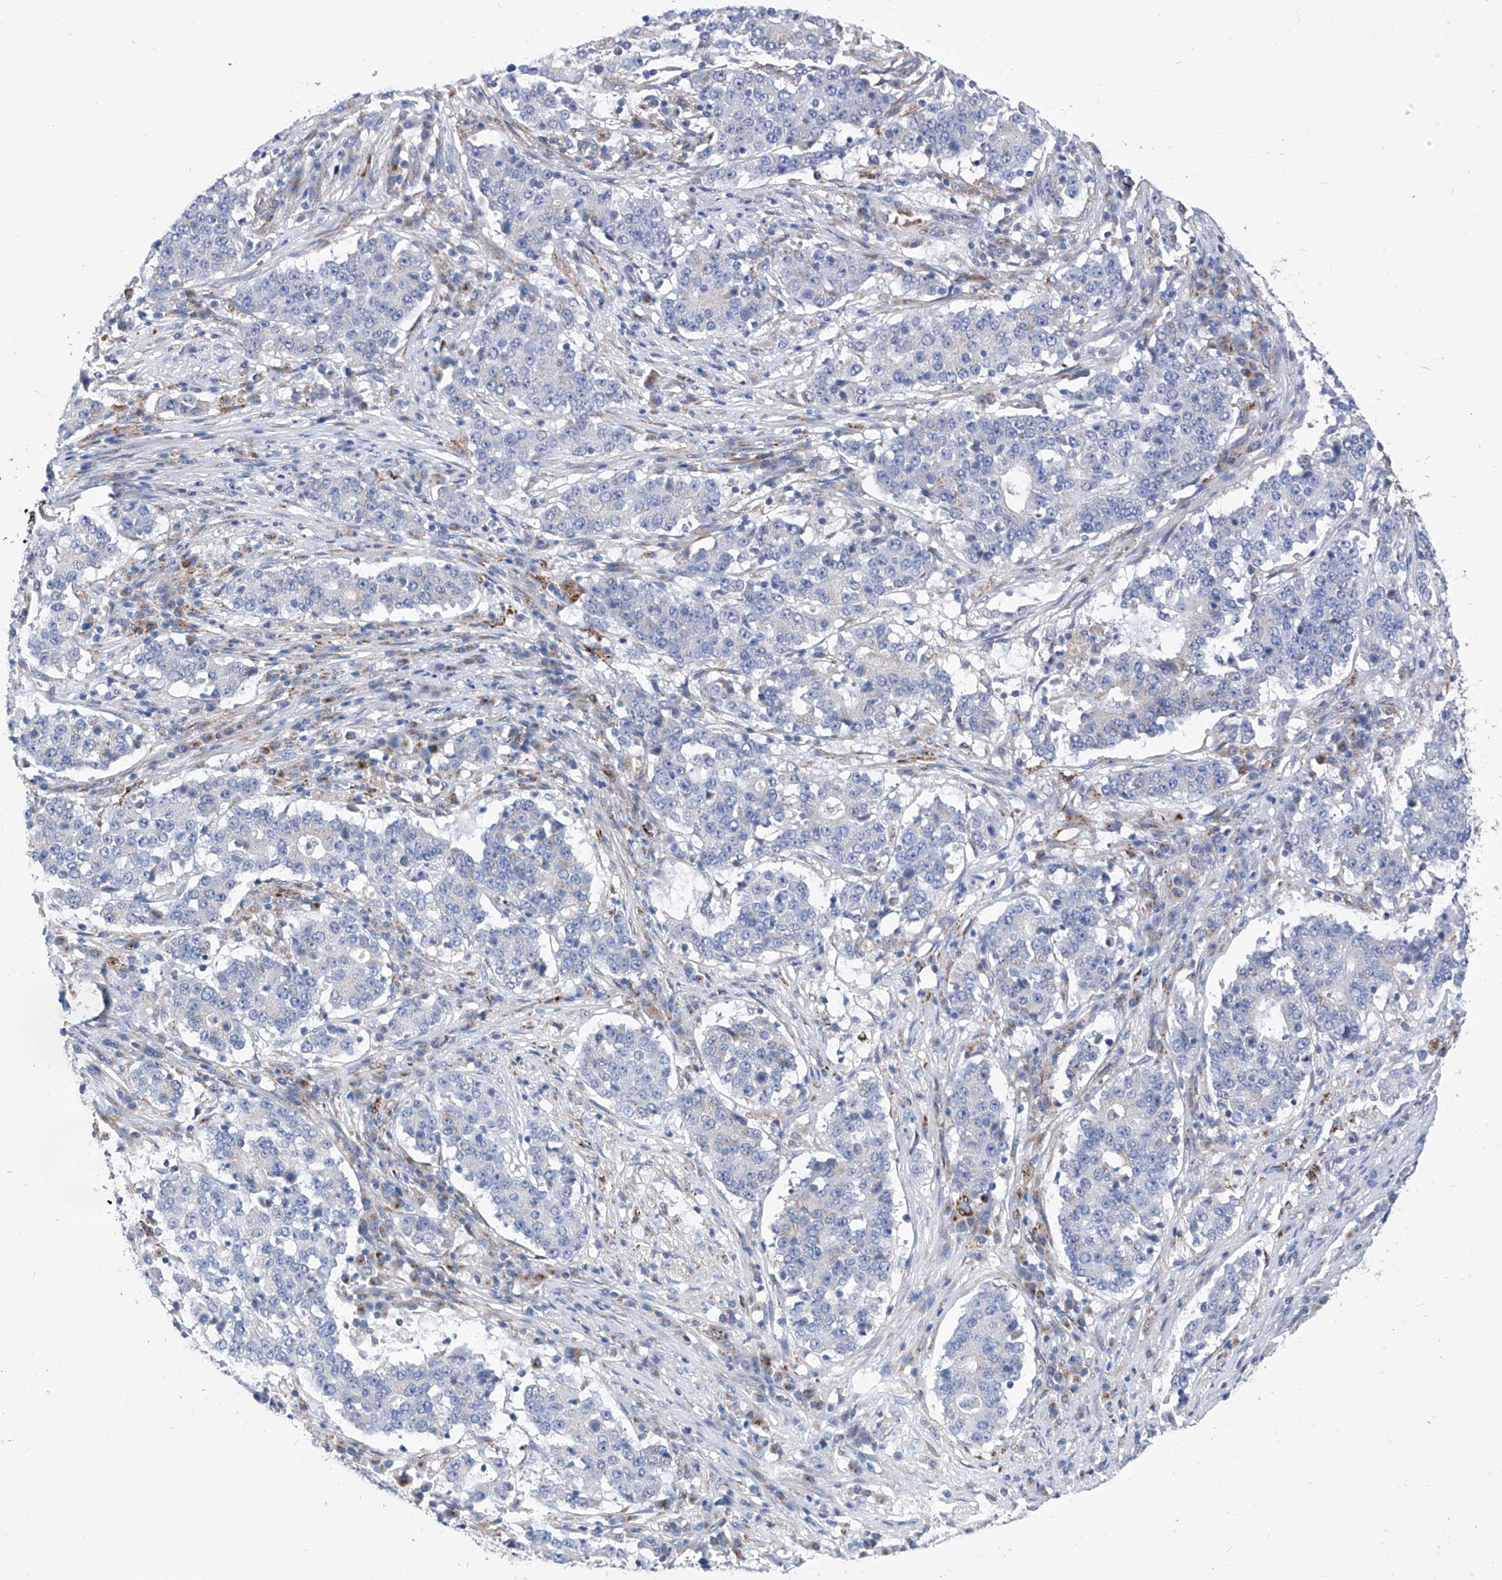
{"staining": {"intensity": "negative", "quantity": "none", "location": "none"}, "tissue": "stomach cancer", "cell_type": "Tumor cells", "image_type": "cancer", "snomed": [{"axis": "morphology", "description": "Adenocarcinoma, NOS"}, {"axis": "topography", "description": "Stomach"}], "caption": "Immunohistochemistry of stomach cancer exhibits no positivity in tumor cells. (Immunohistochemistry (ihc), brightfield microscopy, high magnification).", "gene": "TJAP1", "patient": {"sex": "male", "age": 59}}